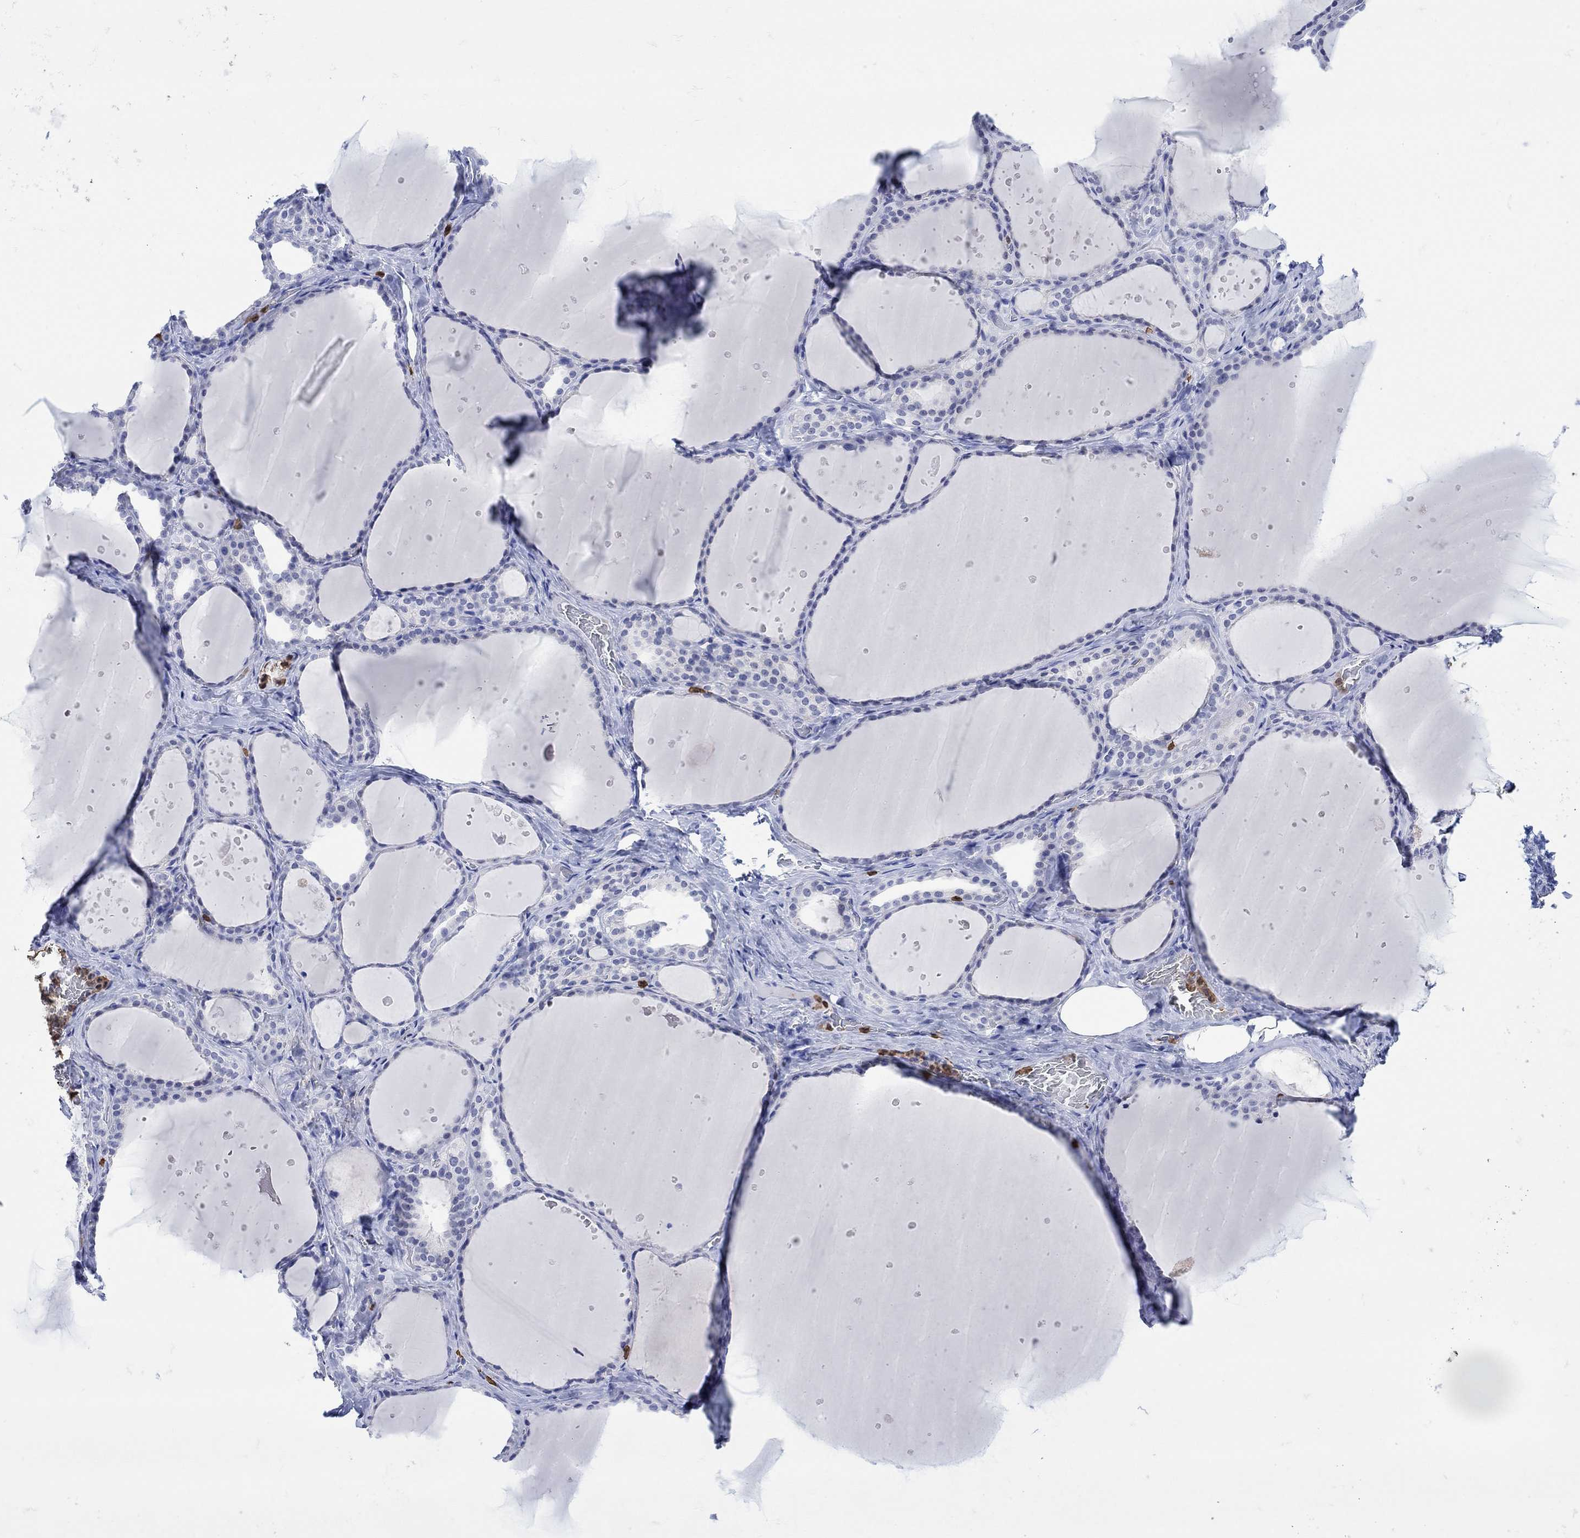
{"staining": {"intensity": "negative", "quantity": "none", "location": "none"}, "tissue": "thyroid gland", "cell_type": "Glandular cells", "image_type": "normal", "snomed": [{"axis": "morphology", "description": "Normal tissue, NOS"}, {"axis": "topography", "description": "Thyroid gland"}], "caption": "A micrograph of human thyroid gland is negative for staining in glandular cells. (Brightfield microscopy of DAB (3,3'-diaminobenzidine) immunohistochemistry (IHC) at high magnification).", "gene": "LINGO3", "patient": {"sex": "male", "age": 63}}